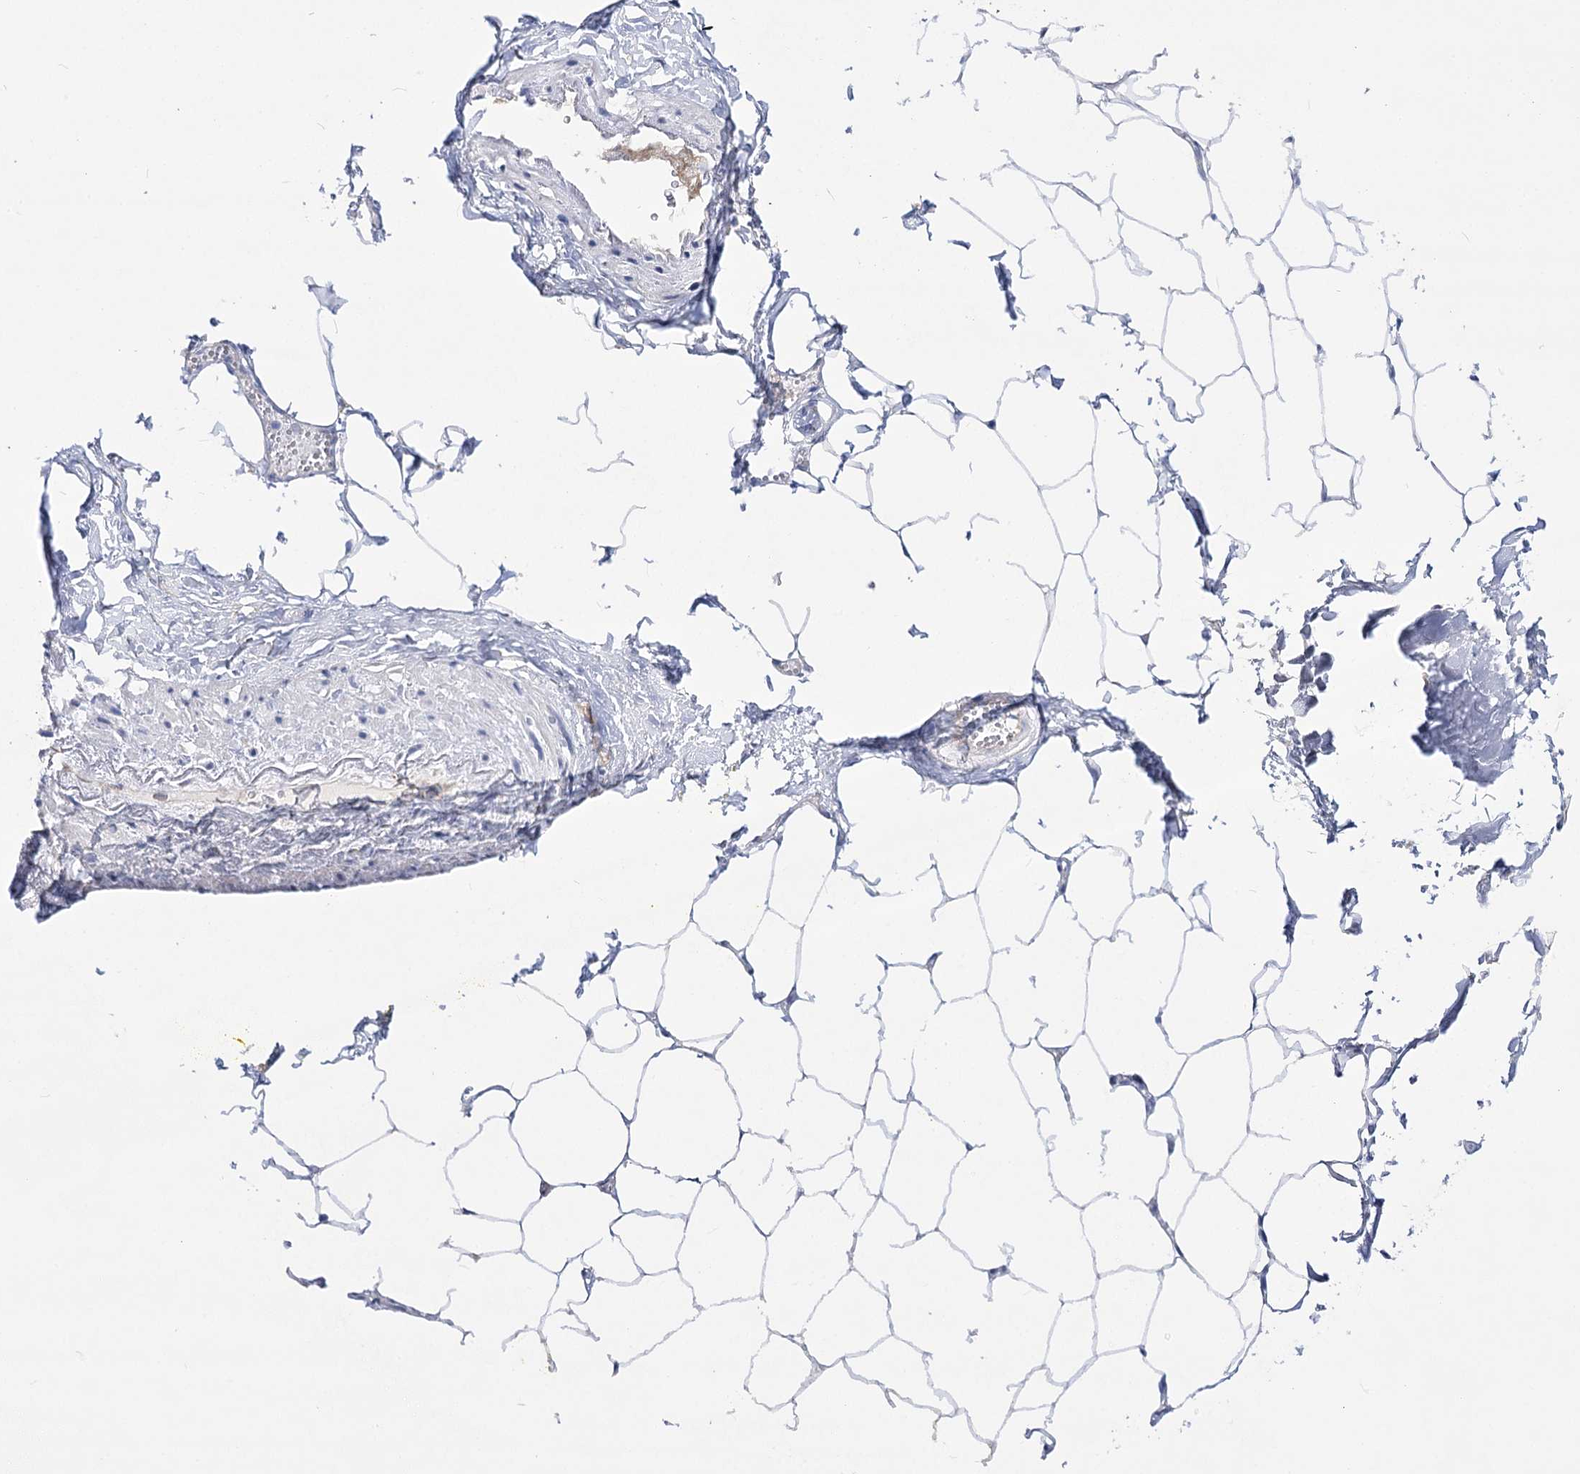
{"staining": {"intensity": "negative", "quantity": "none", "location": "none"}, "tissue": "adipose tissue", "cell_type": "Adipocytes", "image_type": "normal", "snomed": [{"axis": "morphology", "description": "Normal tissue, NOS"}, {"axis": "morphology", "description": "Adenocarcinoma, Low grade"}, {"axis": "topography", "description": "Prostate"}, {"axis": "topography", "description": "Peripheral nerve tissue"}], "caption": "Photomicrograph shows no protein expression in adipocytes of unremarkable adipose tissue. (DAB IHC visualized using brightfield microscopy, high magnification).", "gene": "ATP10B", "patient": {"sex": "male", "age": 63}}